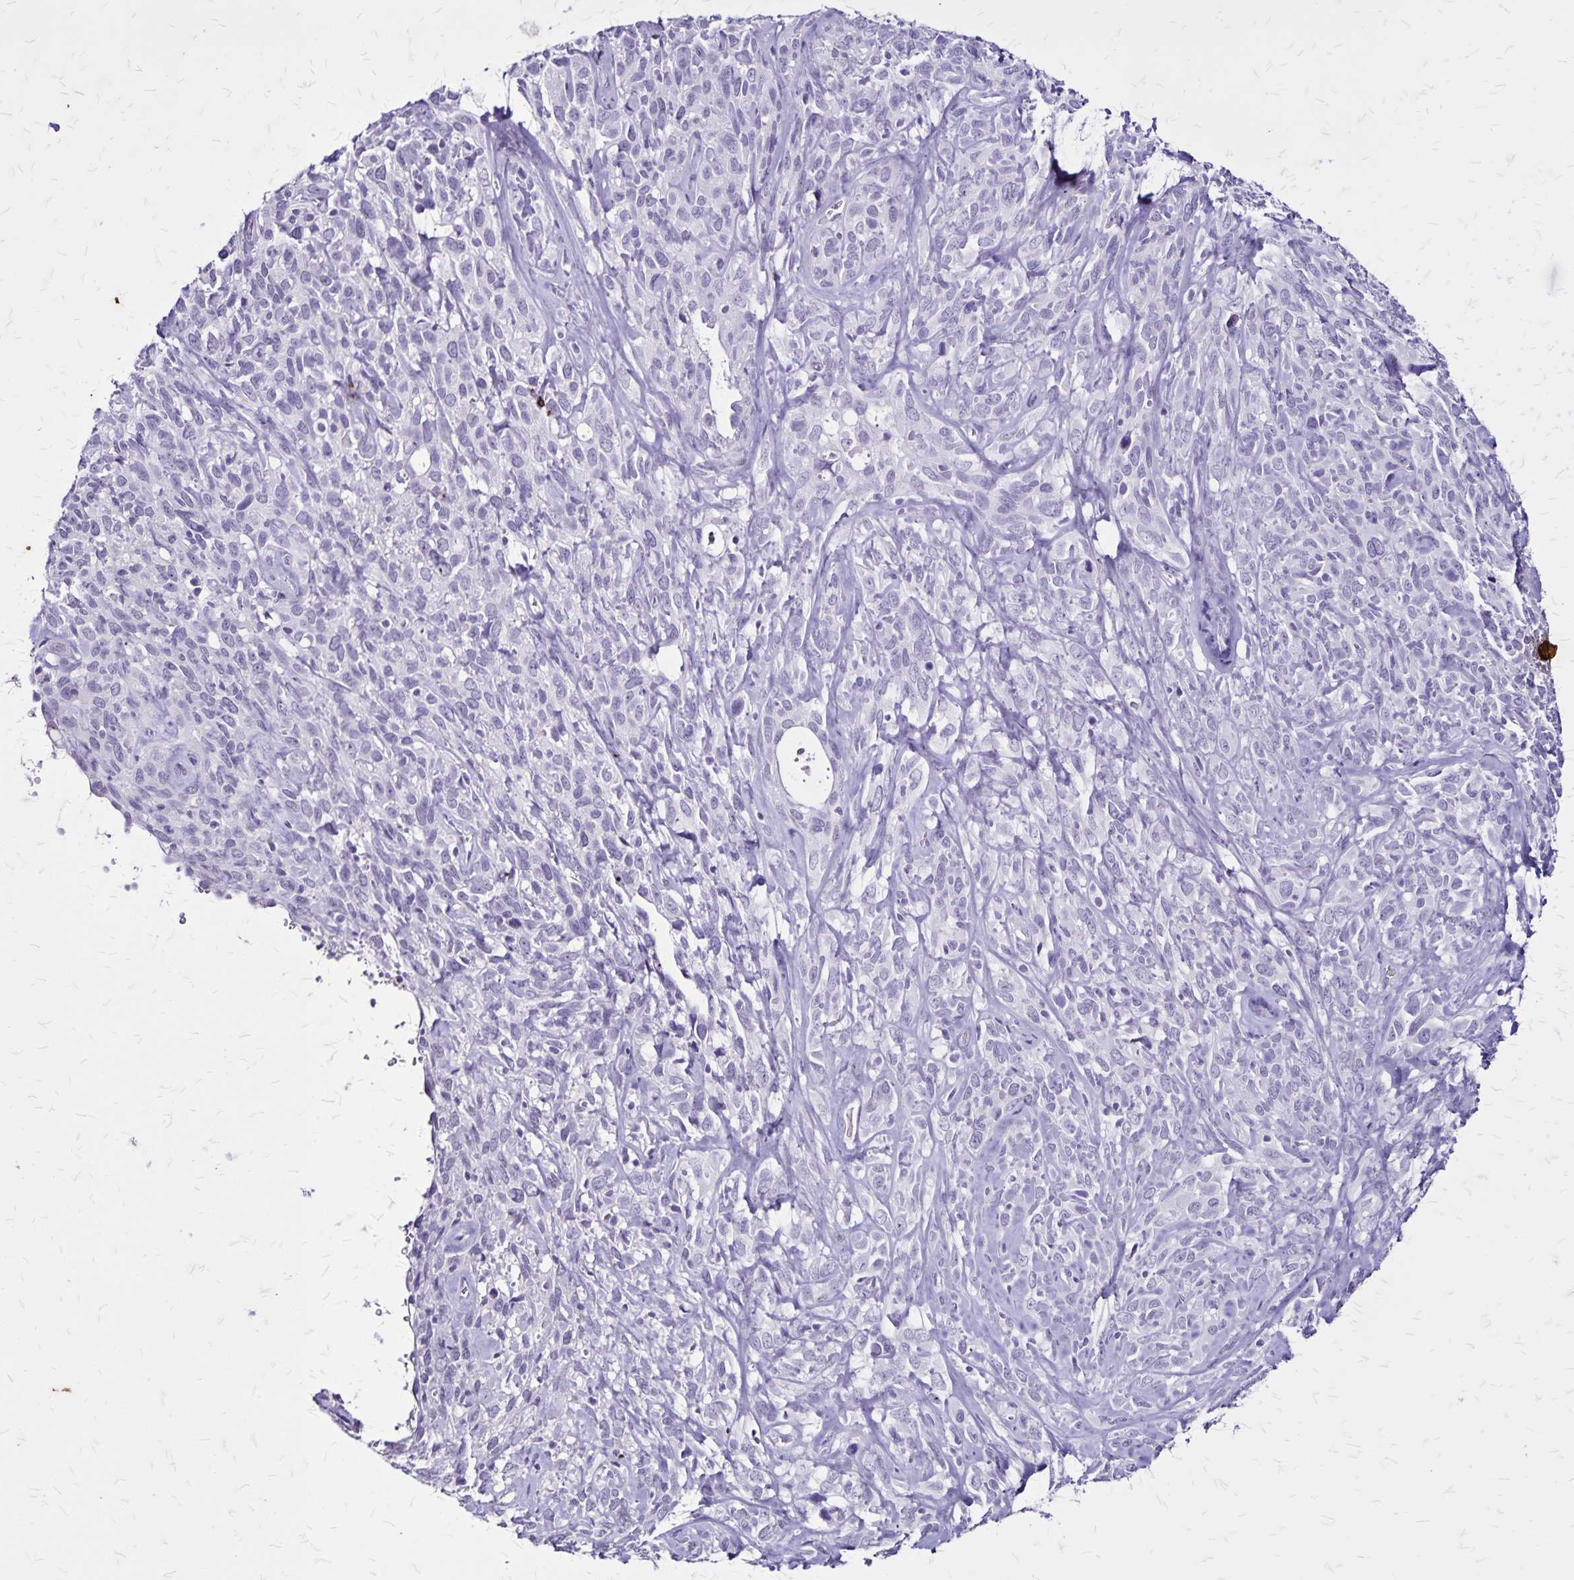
{"staining": {"intensity": "negative", "quantity": "none", "location": "none"}, "tissue": "cervical cancer", "cell_type": "Tumor cells", "image_type": "cancer", "snomed": [{"axis": "morphology", "description": "Normal tissue, NOS"}, {"axis": "morphology", "description": "Squamous cell carcinoma, NOS"}, {"axis": "topography", "description": "Cervix"}], "caption": "The micrograph reveals no significant staining in tumor cells of cervical cancer.", "gene": "KRT2", "patient": {"sex": "female", "age": 51}}